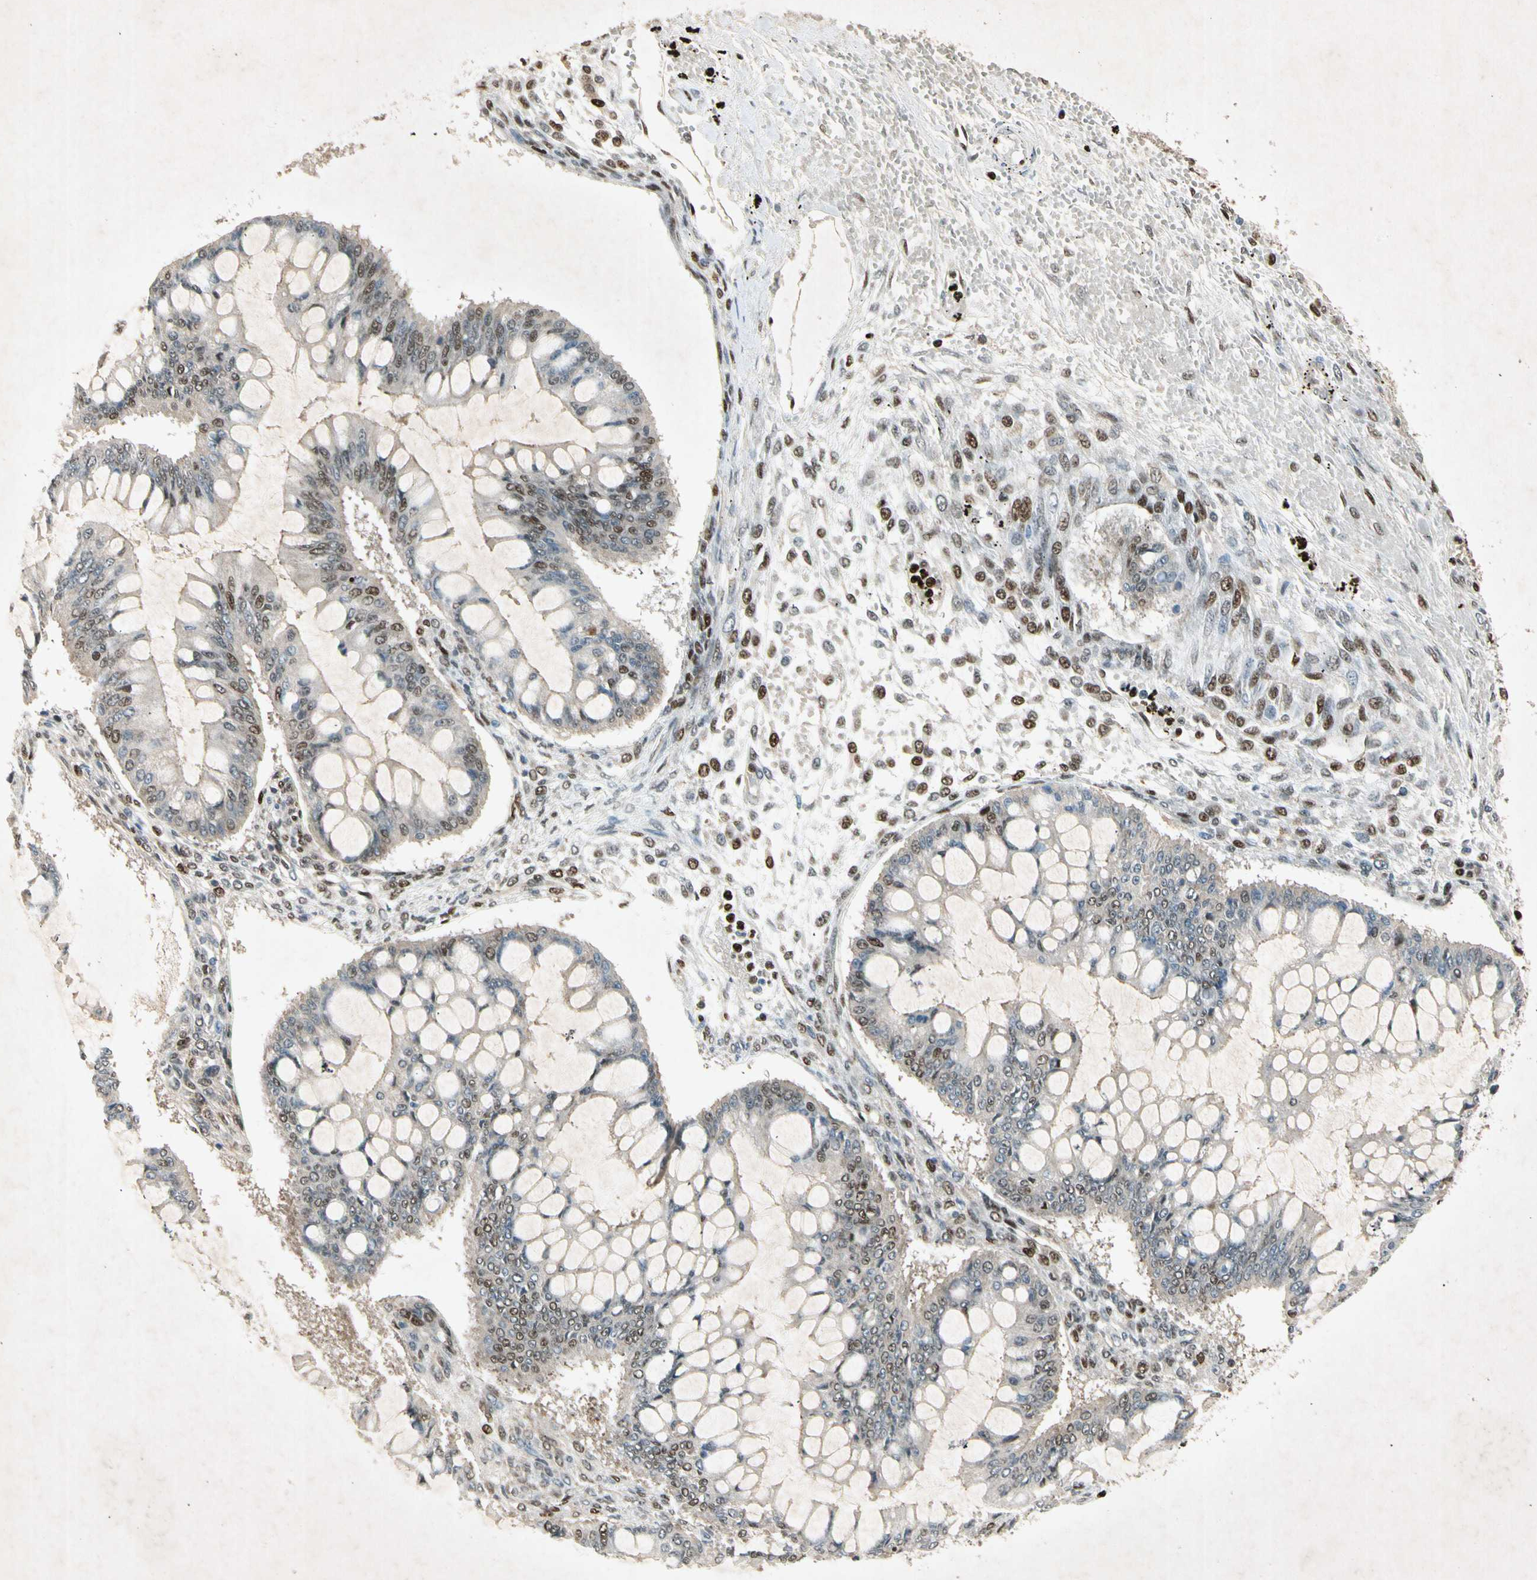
{"staining": {"intensity": "weak", "quantity": "25%-75%", "location": "nuclear"}, "tissue": "ovarian cancer", "cell_type": "Tumor cells", "image_type": "cancer", "snomed": [{"axis": "morphology", "description": "Cystadenocarcinoma, mucinous, NOS"}, {"axis": "topography", "description": "Ovary"}], "caption": "Approximately 25%-75% of tumor cells in human ovarian cancer (mucinous cystadenocarcinoma) reveal weak nuclear protein positivity as visualized by brown immunohistochemical staining.", "gene": "RNF43", "patient": {"sex": "female", "age": 73}}